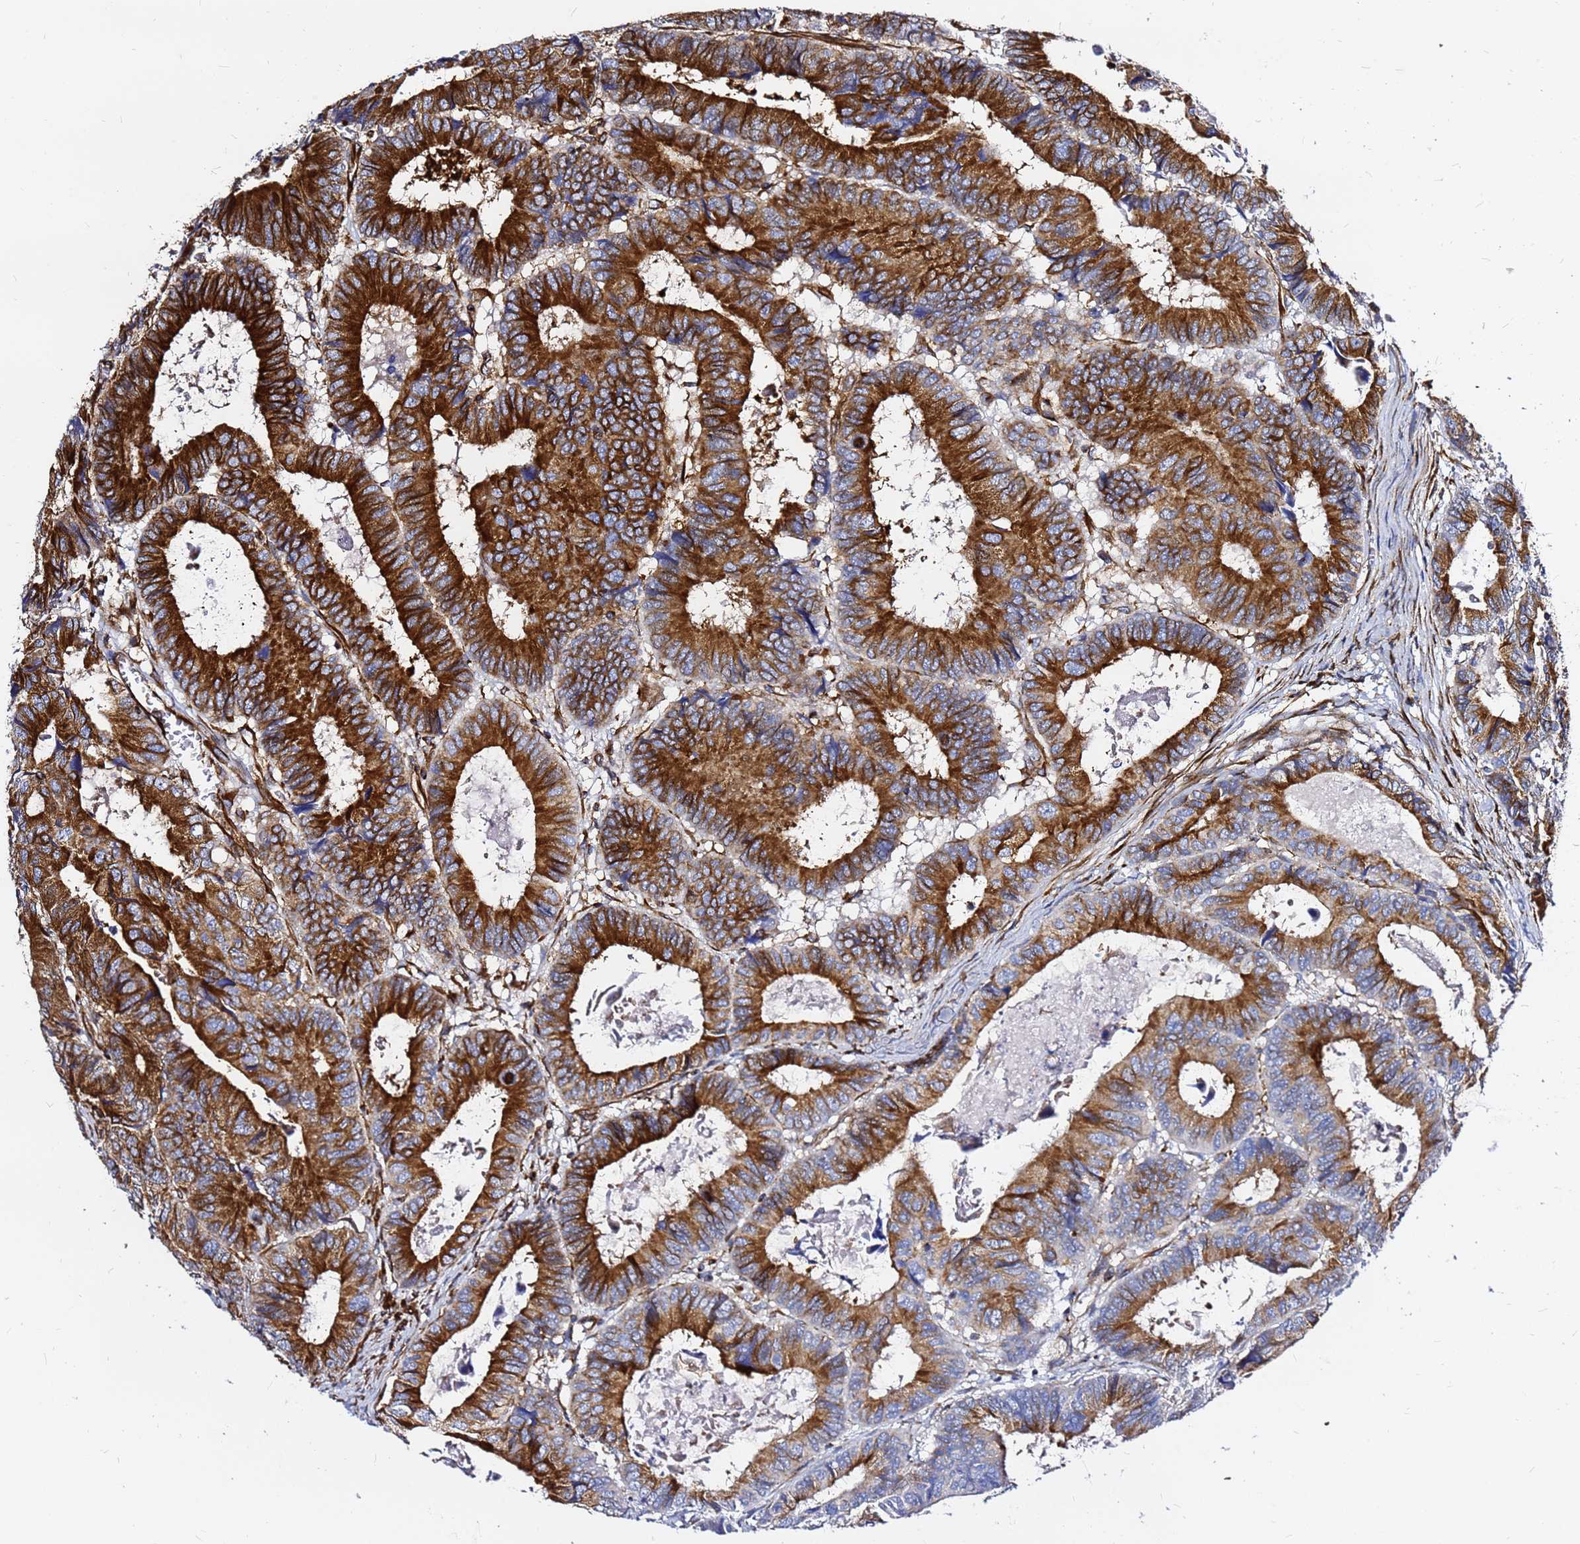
{"staining": {"intensity": "strong", "quantity": ">75%", "location": "cytoplasmic/membranous"}, "tissue": "colorectal cancer", "cell_type": "Tumor cells", "image_type": "cancer", "snomed": [{"axis": "morphology", "description": "Adenocarcinoma, NOS"}, {"axis": "topography", "description": "Colon"}], "caption": "Approximately >75% of tumor cells in human colorectal adenocarcinoma demonstrate strong cytoplasmic/membranous protein expression as visualized by brown immunohistochemical staining.", "gene": "TUBA8", "patient": {"sex": "male", "age": 85}}